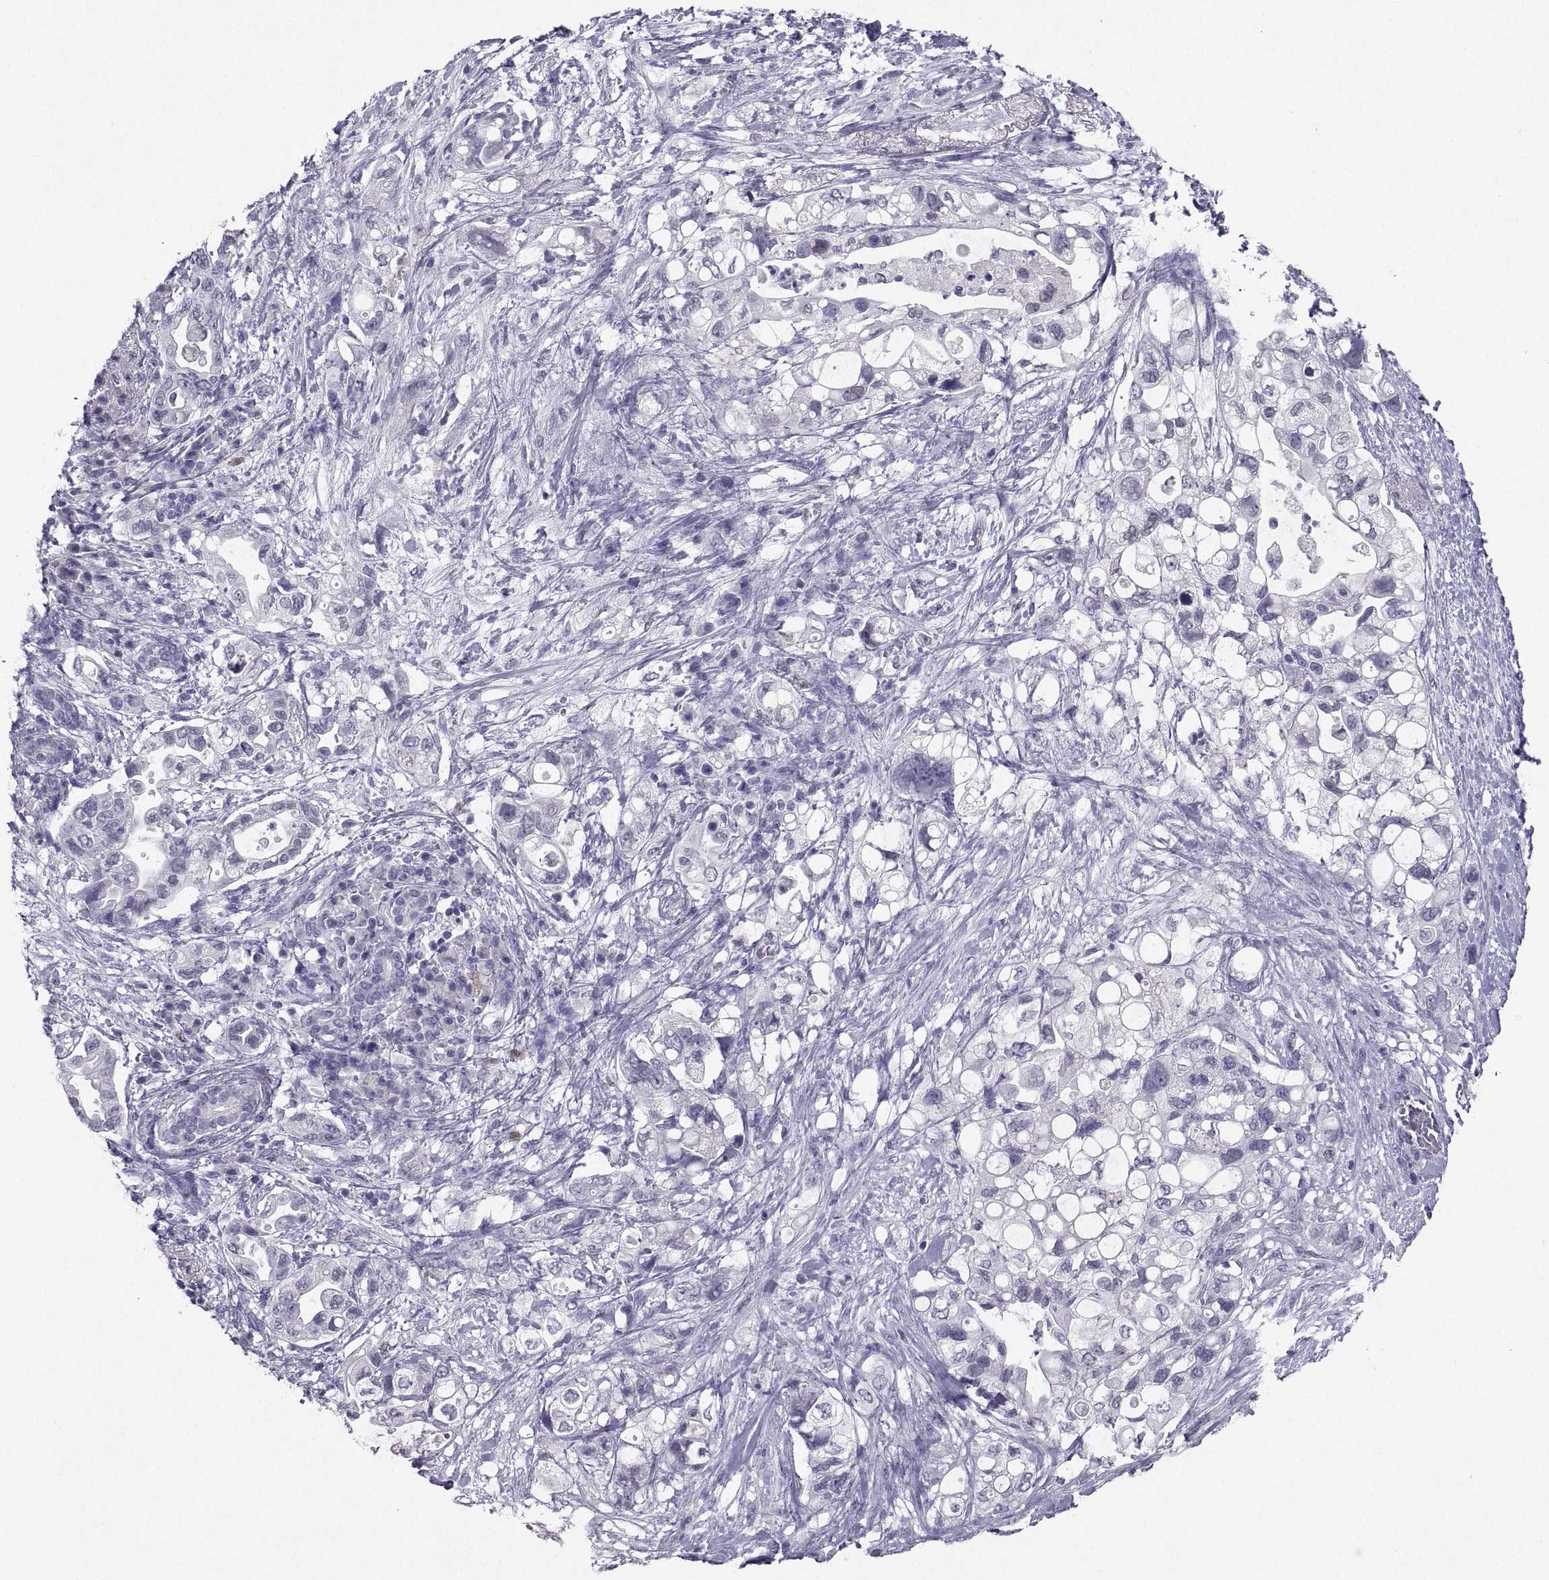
{"staining": {"intensity": "negative", "quantity": "none", "location": "none"}, "tissue": "pancreatic cancer", "cell_type": "Tumor cells", "image_type": "cancer", "snomed": [{"axis": "morphology", "description": "Adenocarcinoma, NOS"}, {"axis": "topography", "description": "Pancreas"}], "caption": "Adenocarcinoma (pancreatic) was stained to show a protein in brown. There is no significant expression in tumor cells.", "gene": "SOX21", "patient": {"sex": "female", "age": 72}}